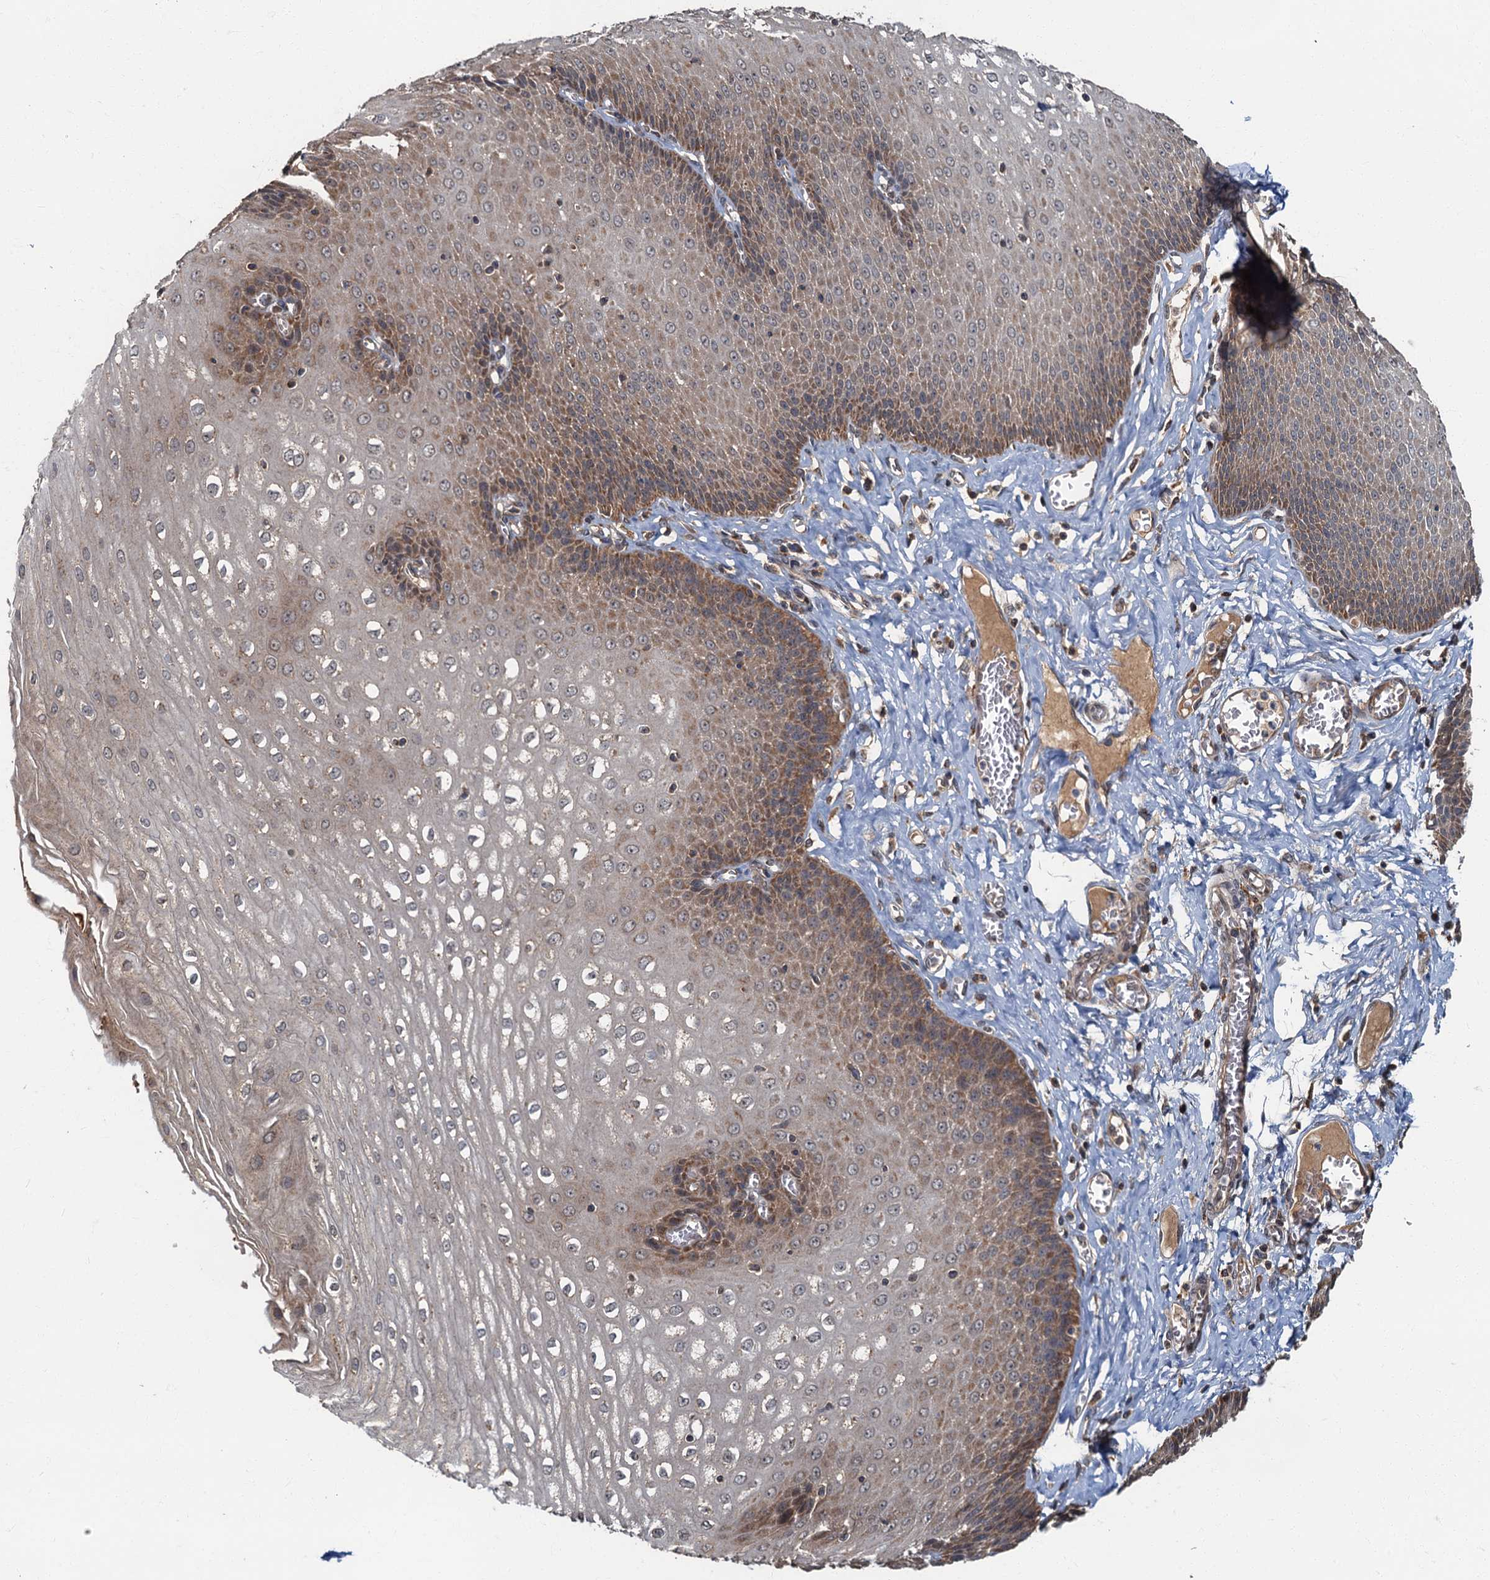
{"staining": {"intensity": "moderate", "quantity": ">75%", "location": "cytoplasmic/membranous"}, "tissue": "esophagus", "cell_type": "Squamous epithelial cells", "image_type": "normal", "snomed": [{"axis": "morphology", "description": "Normal tissue, NOS"}, {"axis": "topography", "description": "Esophagus"}], "caption": "Esophagus stained with IHC displays moderate cytoplasmic/membranous expression in approximately >75% of squamous epithelial cells.", "gene": "WDCP", "patient": {"sex": "male", "age": 60}}